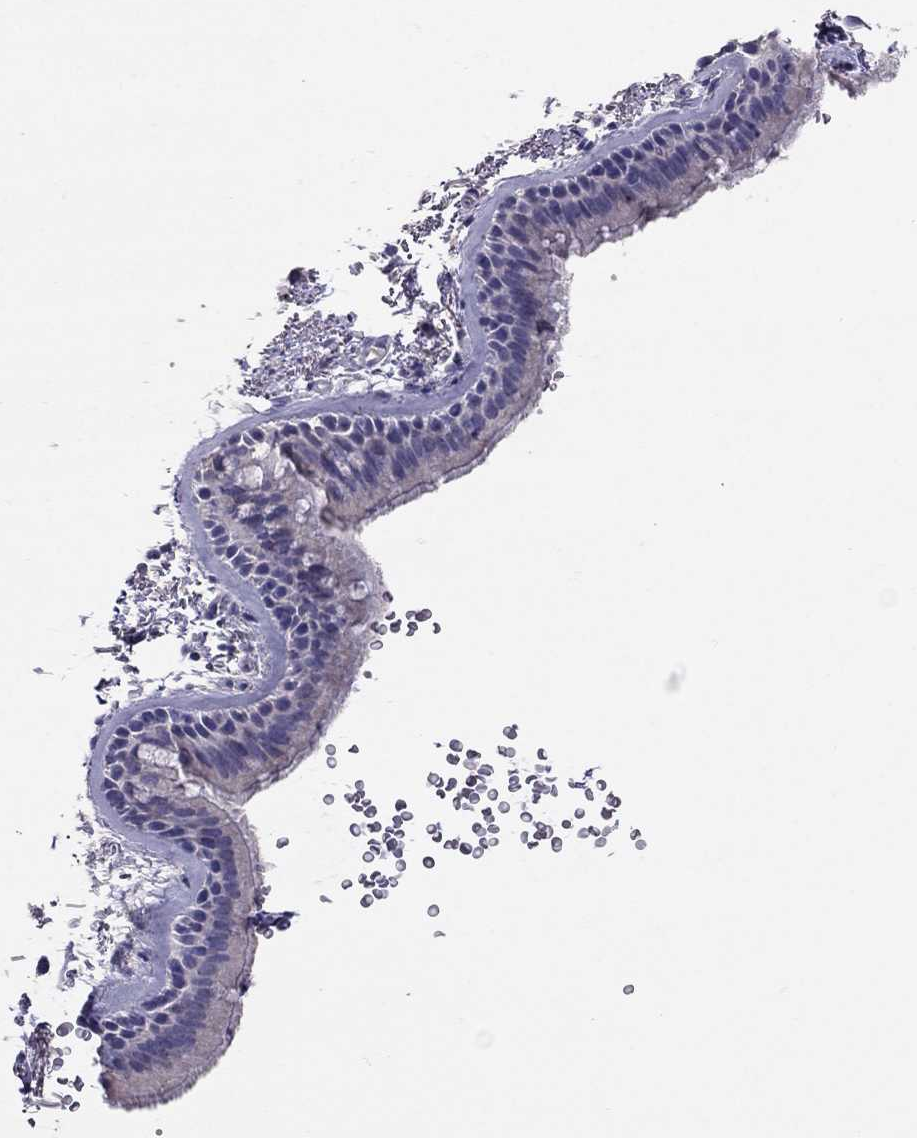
{"staining": {"intensity": "negative", "quantity": "none", "location": "none"}, "tissue": "bronchus", "cell_type": "Respiratory epithelial cells", "image_type": "normal", "snomed": [{"axis": "morphology", "description": "Normal tissue, NOS"}, {"axis": "topography", "description": "Lymph node"}, {"axis": "topography", "description": "Bronchus"}], "caption": "Immunohistochemistry (IHC) photomicrograph of benign bronchus: human bronchus stained with DAB (3,3'-diaminobenzidine) exhibits no significant protein expression in respiratory epithelial cells. The staining was performed using DAB to visualize the protein expression in brown, while the nuclei were stained in blue with hematoxylin (Magnification: 20x).", "gene": "FST", "patient": {"sex": "female", "age": 70}}